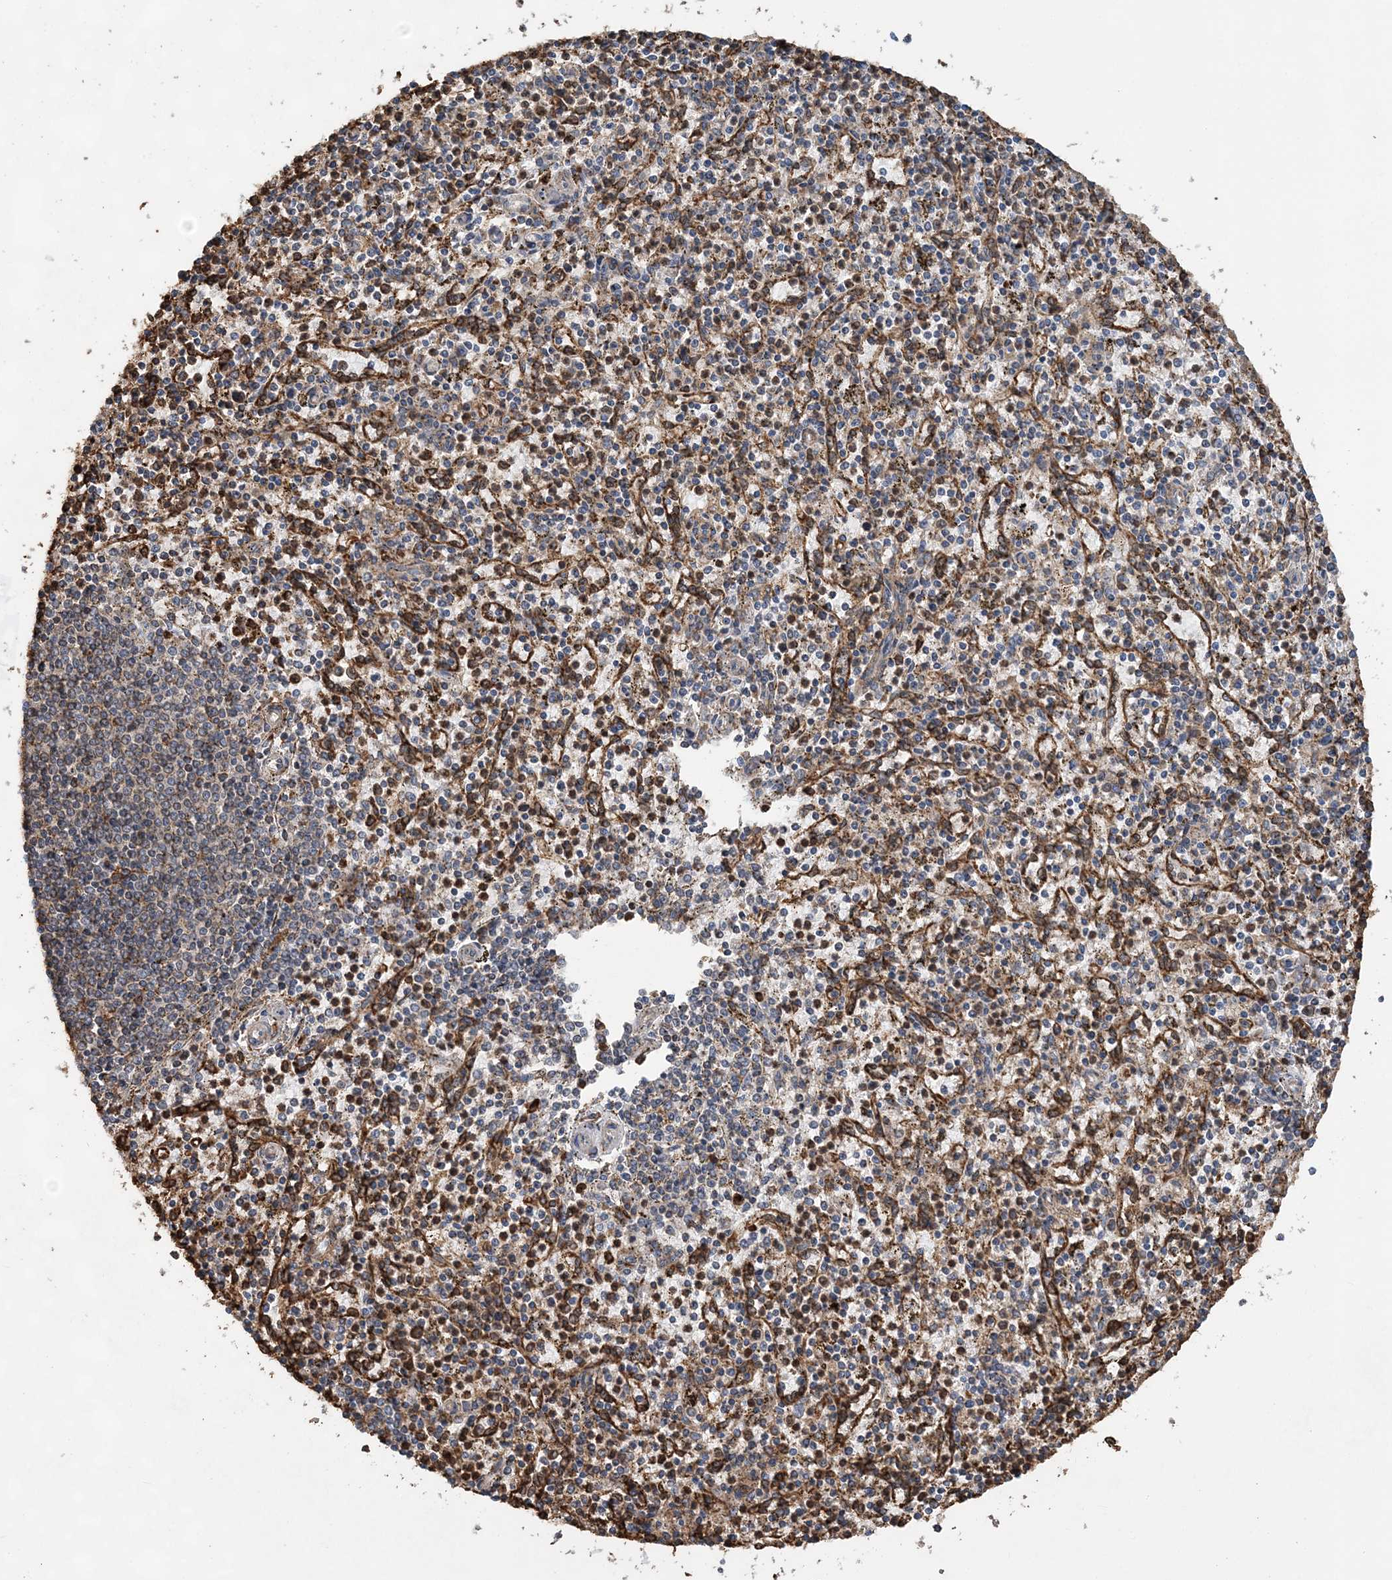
{"staining": {"intensity": "moderate", "quantity": "25%-75%", "location": "cytoplasmic/membranous"}, "tissue": "spleen", "cell_type": "Cells in red pulp", "image_type": "normal", "snomed": [{"axis": "morphology", "description": "Normal tissue, NOS"}, {"axis": "topography", "description": "Spleen"}], "caption": "Moderate cytoplasmic/membranous staining is identified in about 25%-75% of cells in red pulp in benign spleen. Immunohistochemistry (ihc) stains the protein of interest in brown and the nuclei are stained blue.", "gene": "WDR12", "patient": {"sex": "male", "age": 72}}